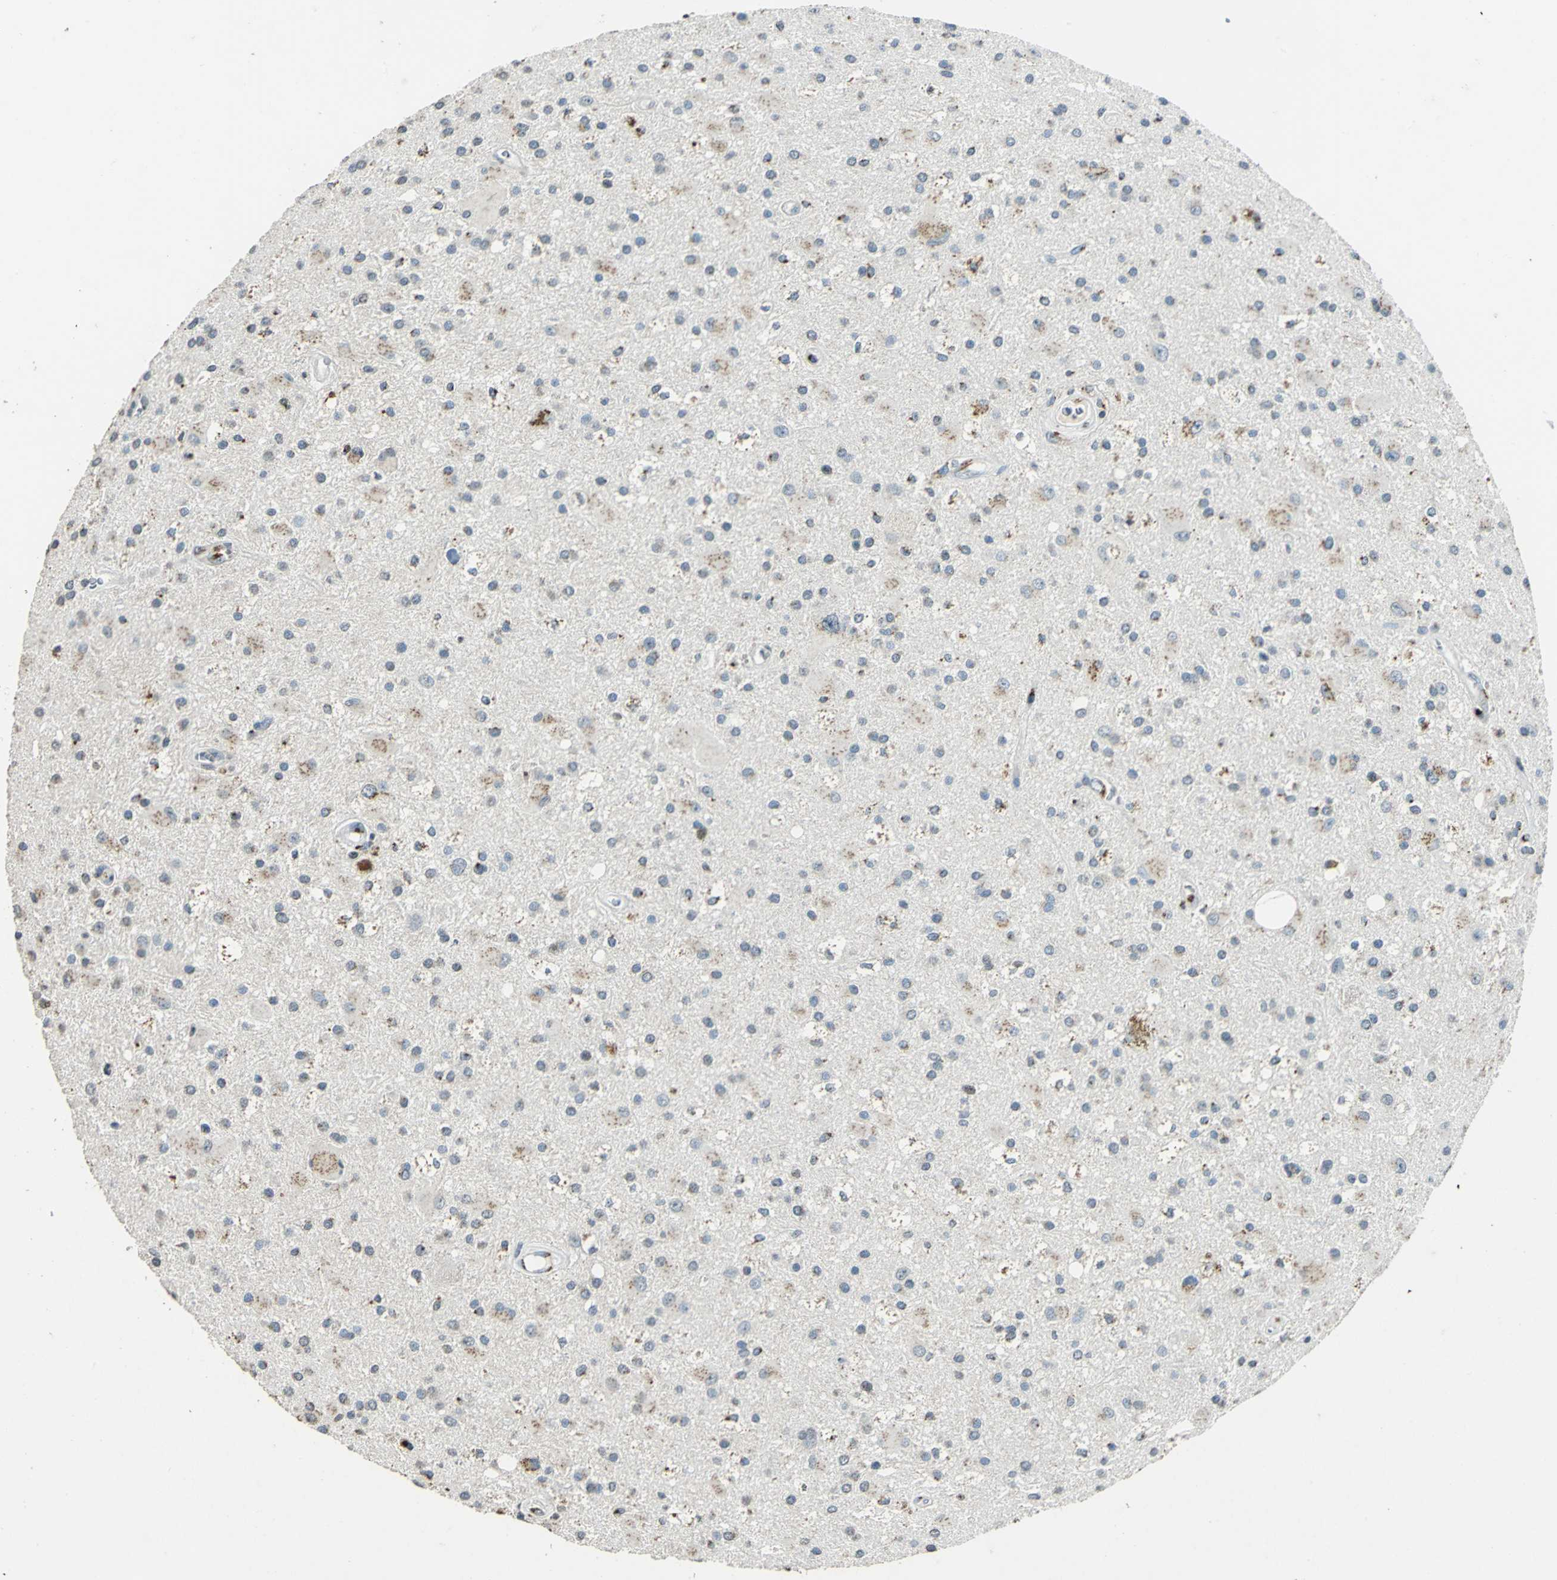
{"staining": {"intensity": "weak", "quantity": "25%-75%", "location": "cytoplasmic/membranous"}, "tissue": "glioma", "cell_type": "Tumor cells", "image_type": "cancer", "snomed": [{"axis": "morphology", "description": "Glioma, malignant, Low grade"}, {"axis": "topography", "description": "Brain"}], "caption": "Glioma stained for a protein shows weak cytoplasmic/membranous positivity in tumor cells.", "gene": "TMEM115", "patient": {"sex": "male", "age": 58}}